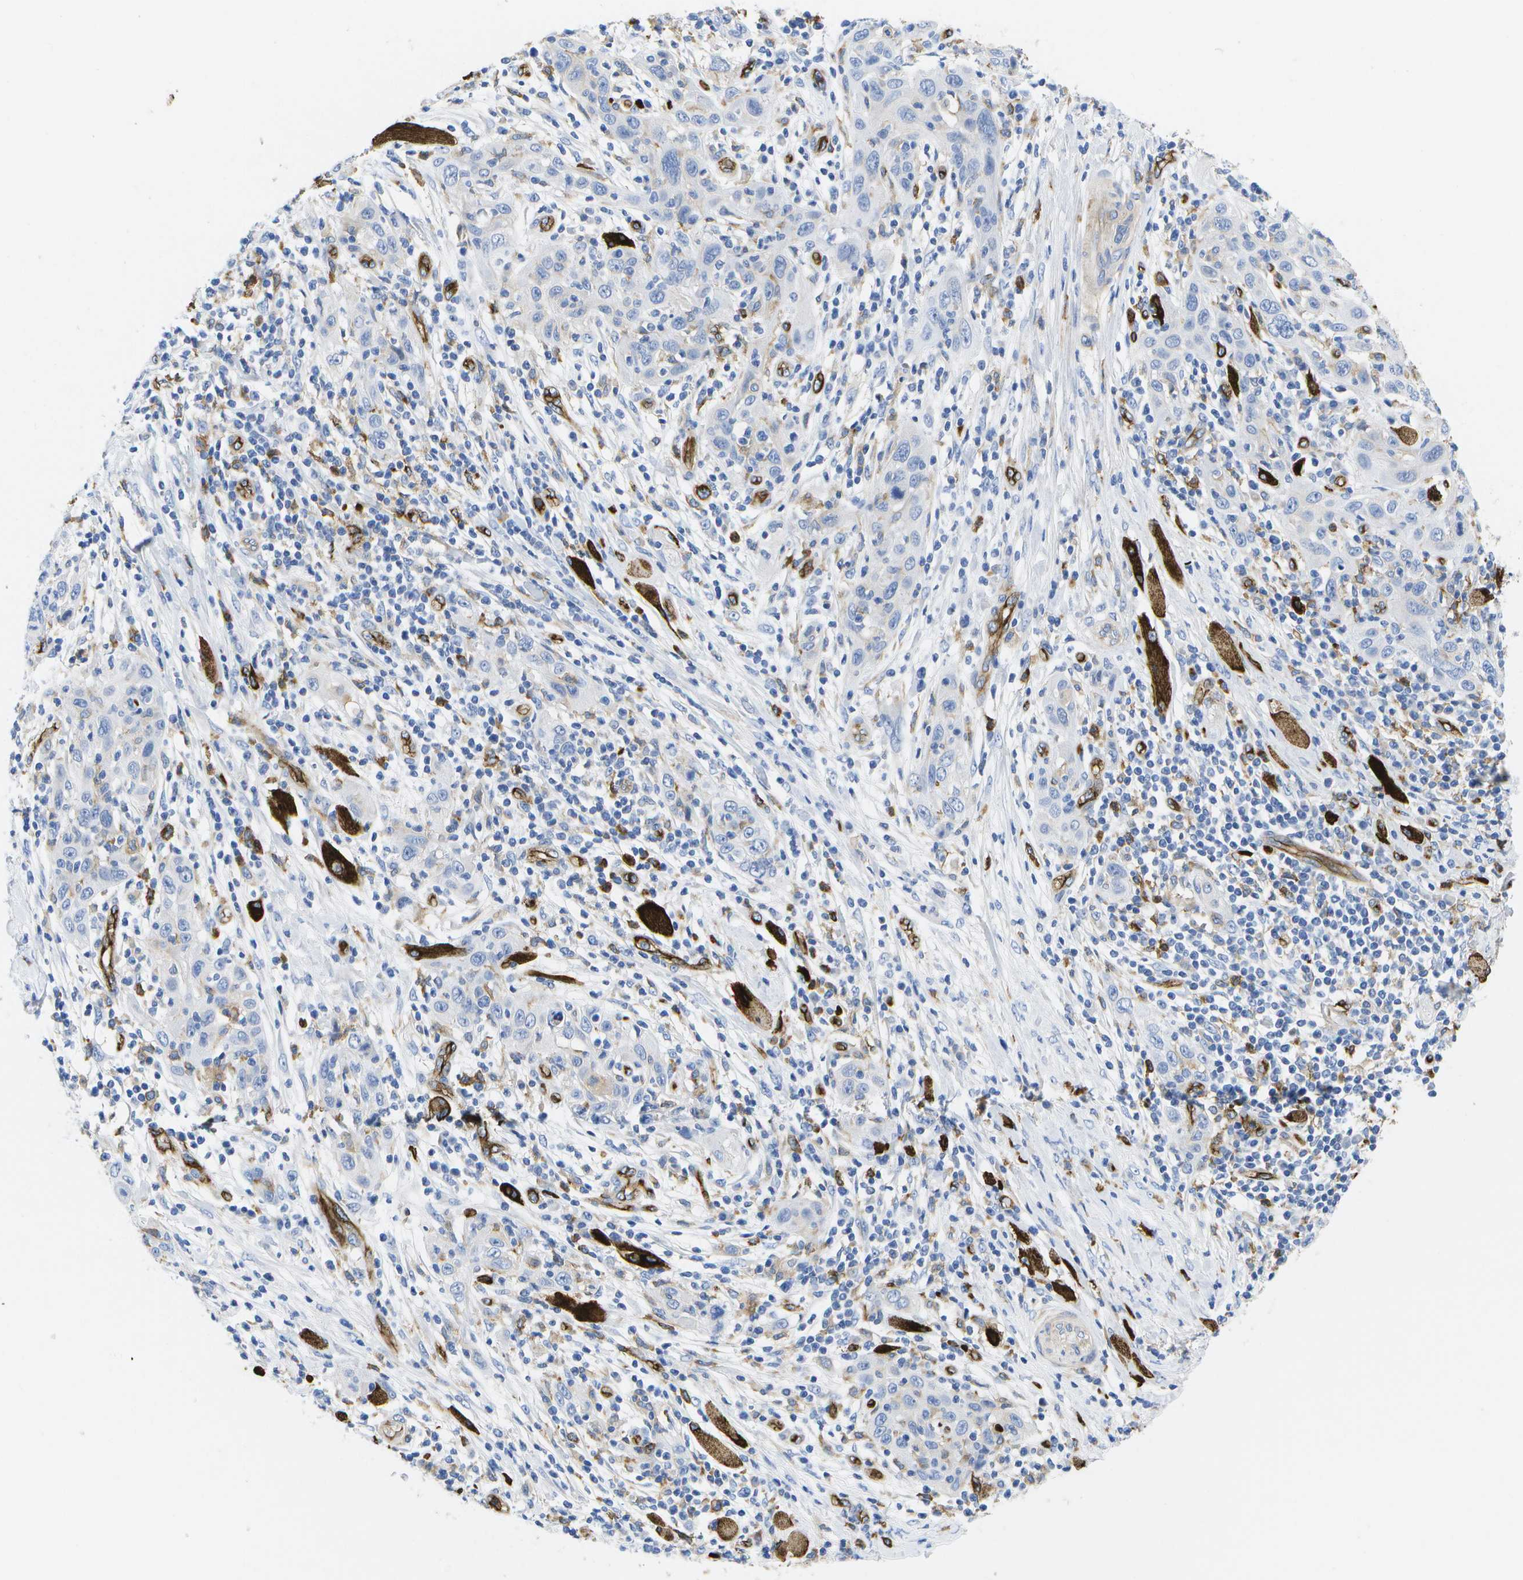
{"staining": {"intensity": "negative", "quantity": "none", "location": "none"}, "tissue": "skin cancer", "cell_type": "Tumor cells", "image_type": "cancer", "snomed": [{"axis": "morphology", "description": "Squamous cell carcinoma, NOS"}, {"axis": "topography", "description": "Skin"}], "caption": "This is an IHC micrograph of human skin squamous cell carcinoma. There is no expression in tumor cells.", "gene": "DYSF", "patient": {"sex": "female", "age": 88}}